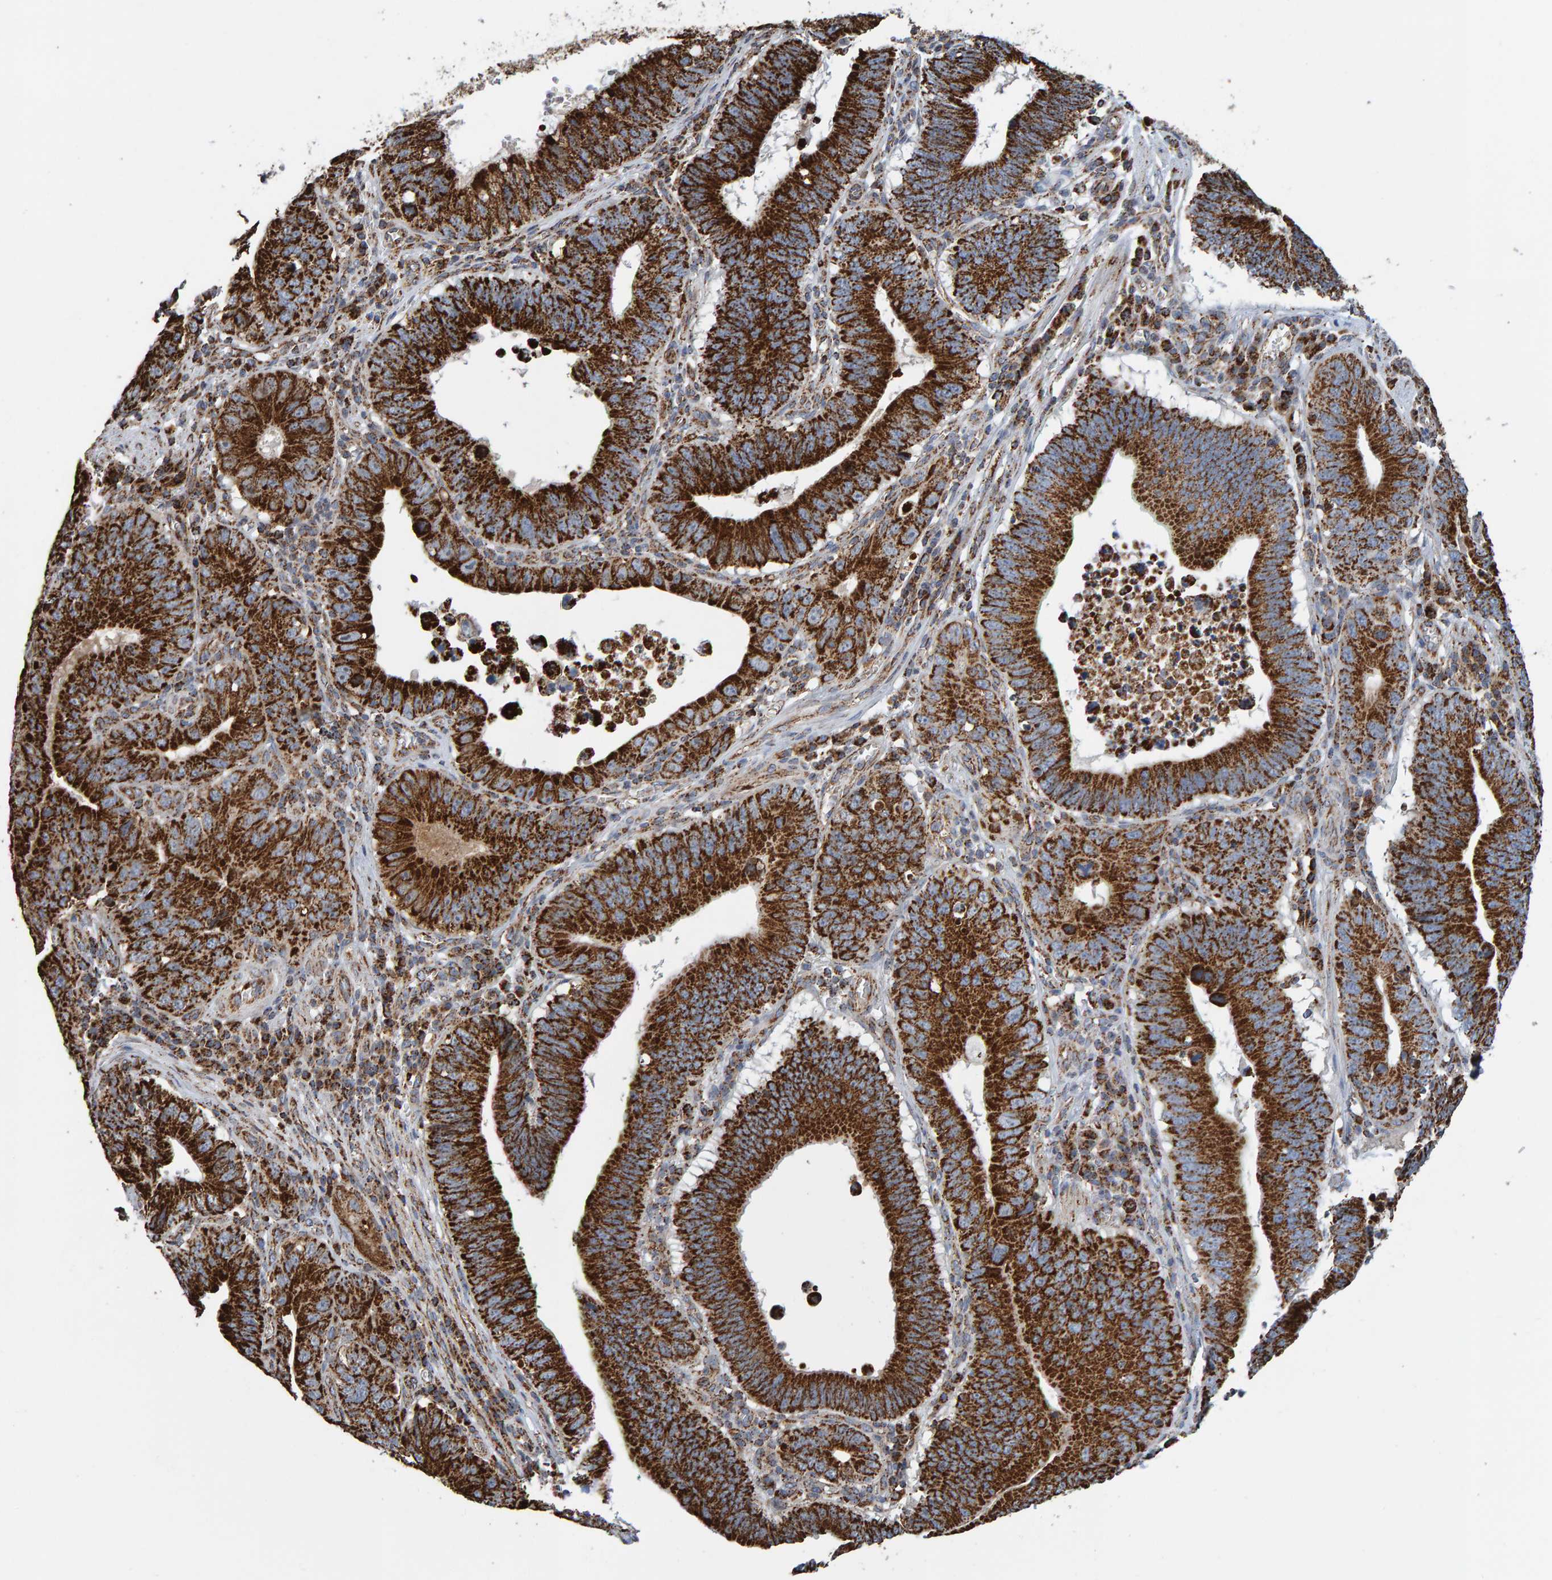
{"staining": {"intensity": "strong", "quantity": ">75%", "location": "cytoplasmic/membranous"}, "tissue": "stomach cancer", "cell_type": "Tumor cells", "image_type": "cancer", "snomed": [{"axis": "morphology", "description": "Adenocarcinoma, NOS"}, {"axis": "topography", "description": "Stomach"}, {"axis": "topography", "description": "Gastric cardia"}], "caption": "This photomicrograph exhibits immunohistochemistry (IHC) staining of stomach cancer (adenocarcinoma), with high strong cytoplasmic/membranous expression in about >75% of tumor cells.", "gene": "MRPL45", "patient": {"sex": "male", "age": 59}}